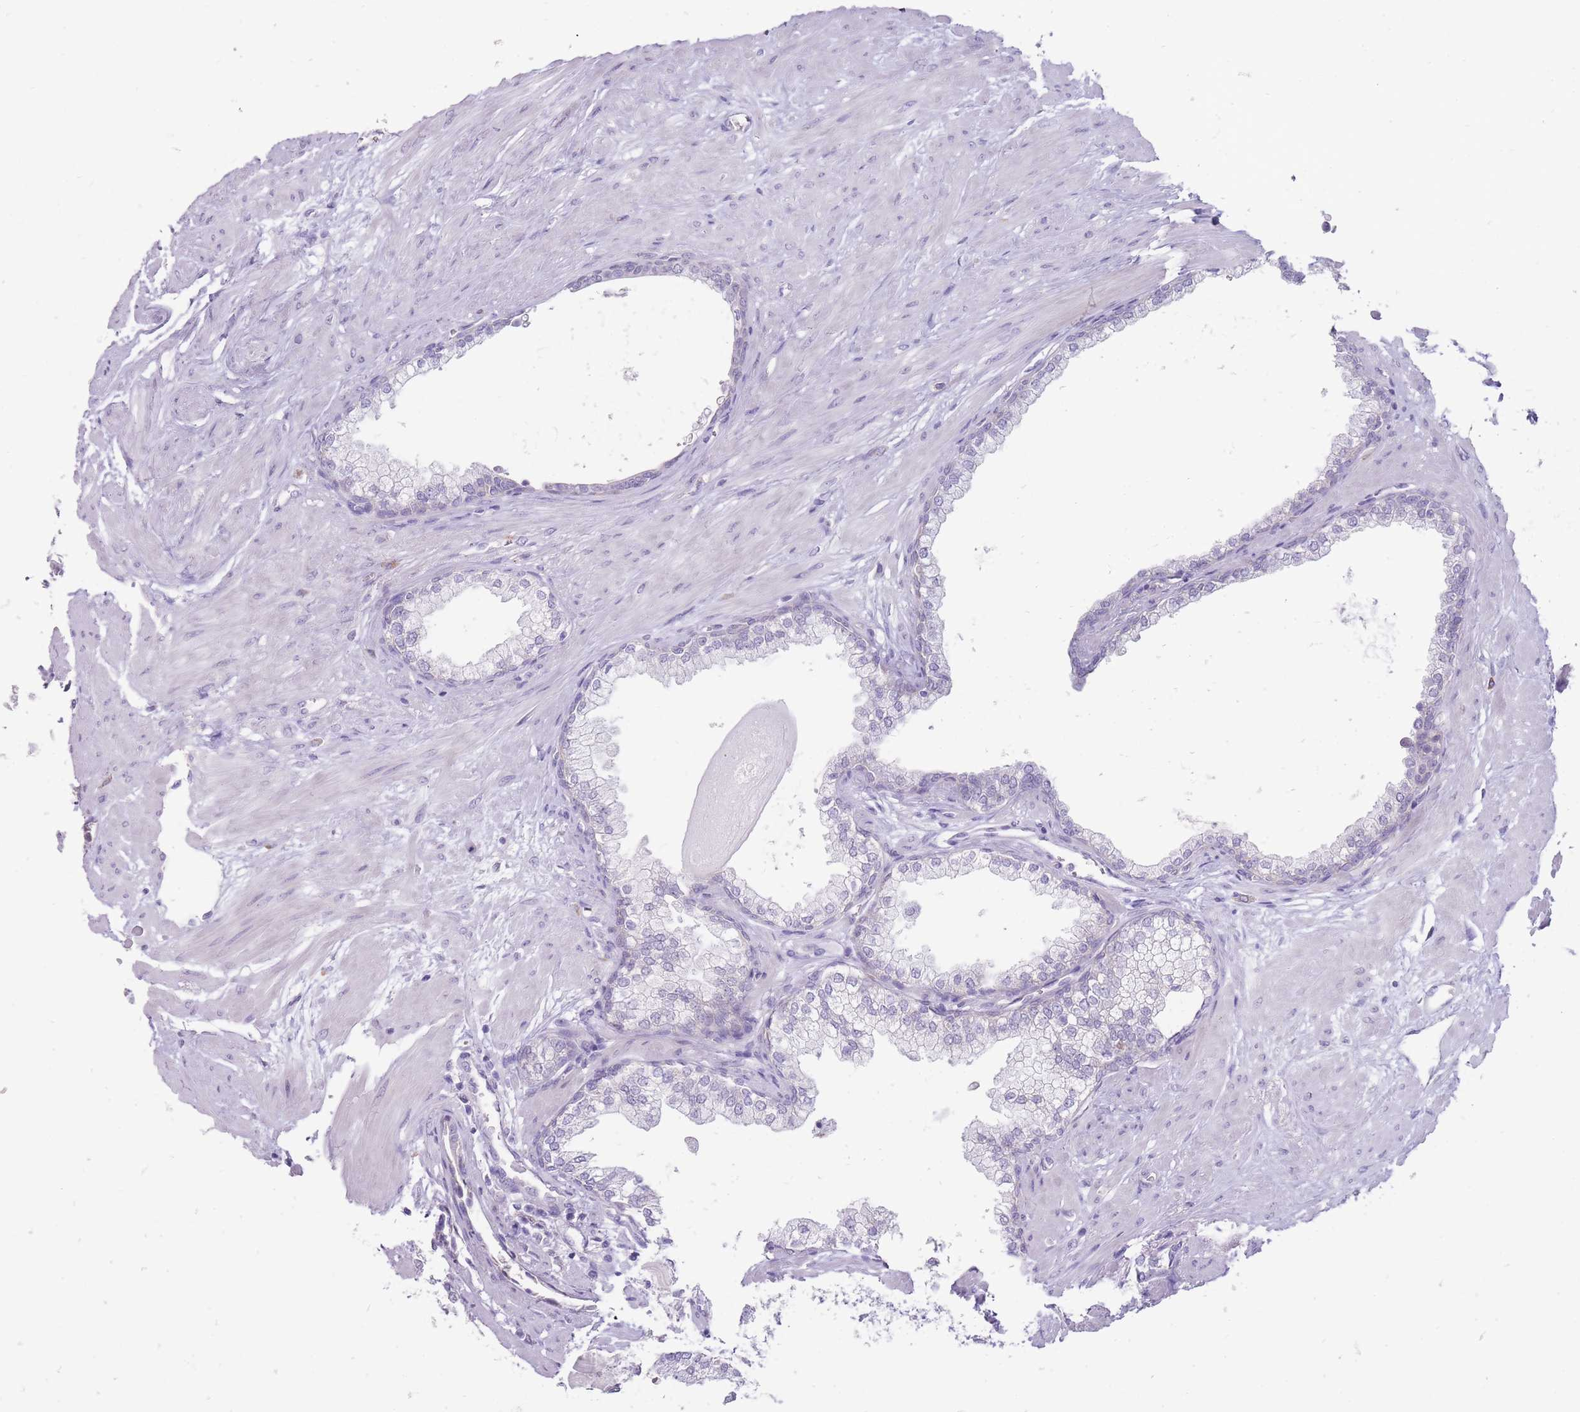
{"staining": {"intensity": "negative", "quantity": "none", "location": "none"}, "tissue": "prostate", "cell_type": "Glandular cells", "image_type": "normal", "snomed": [{"axis": "morphology", "description": "Normal tissue, NOS"}, {"axis": "topography", "description": "Prostate"}], "caption": "Photomicrograph shows no protein staining in glandular cells of unremarkable prostate. The staining is performed using DAB (3,3'-diaminobenzidine) brown chromogen with nuclei counter-stained in using hematoxylin.", "gene": "ERICH4", "patient": {"sex": "male", "age": 57}}